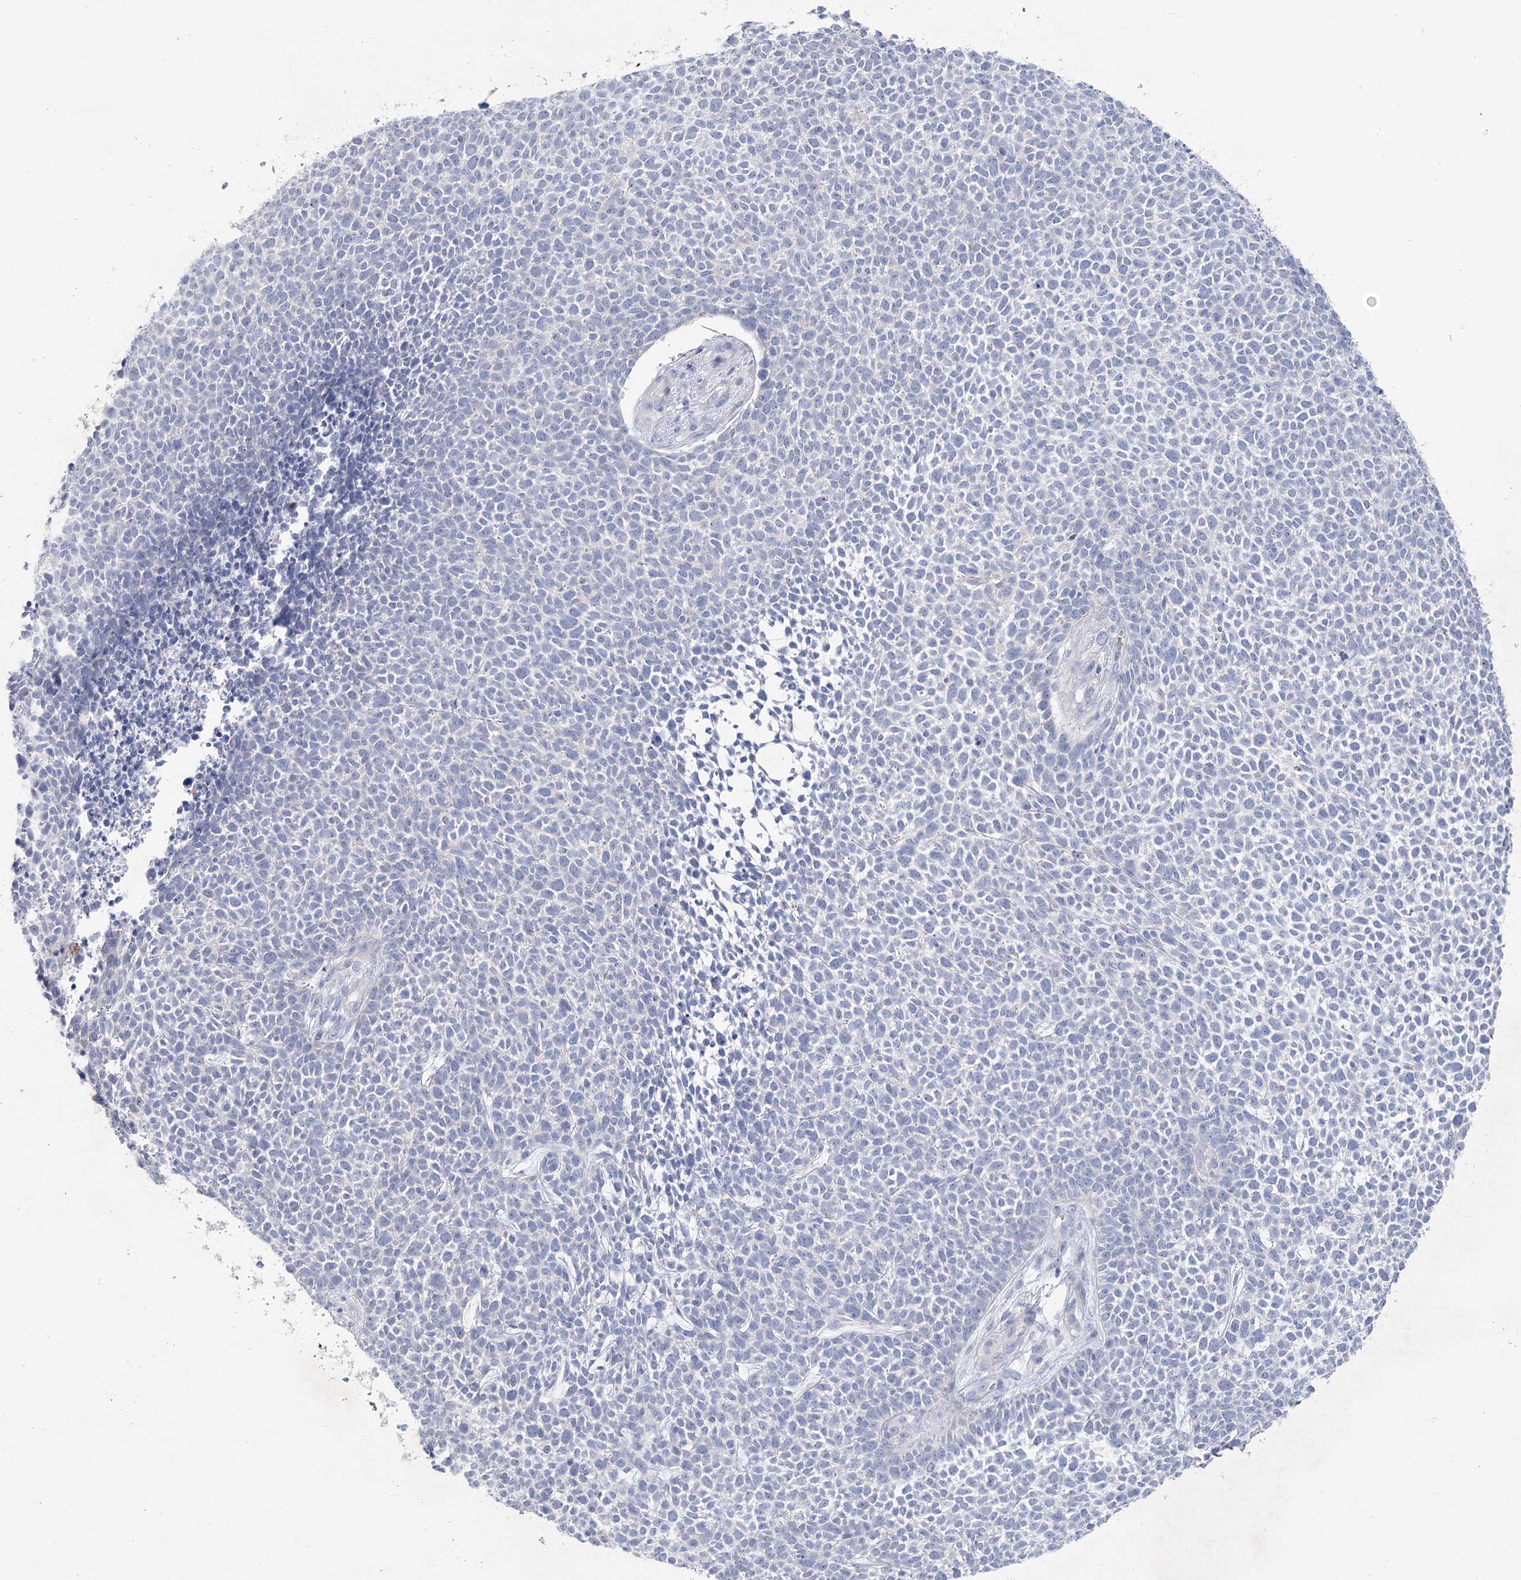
{"staining": {"intensity": "negative", "quantity": "none", "location": "none"}, "tissue": "skin cancer", "cell_type": "Tumor cells", "image_type": "cancer", "snomed": [{"axis": "morphology", "description": "Basal cell carcinoma"}, {"axis": "topography", "description": "Skin"}], "caption": "High power microscopy photomicrograph of an immunohistochemistry (IHC) image of skin basal cell carcinoma, revealing no significant expression in tumor cells.", "gene": "CCDC88A", "patient": {"sex": "female", "age": 84}}